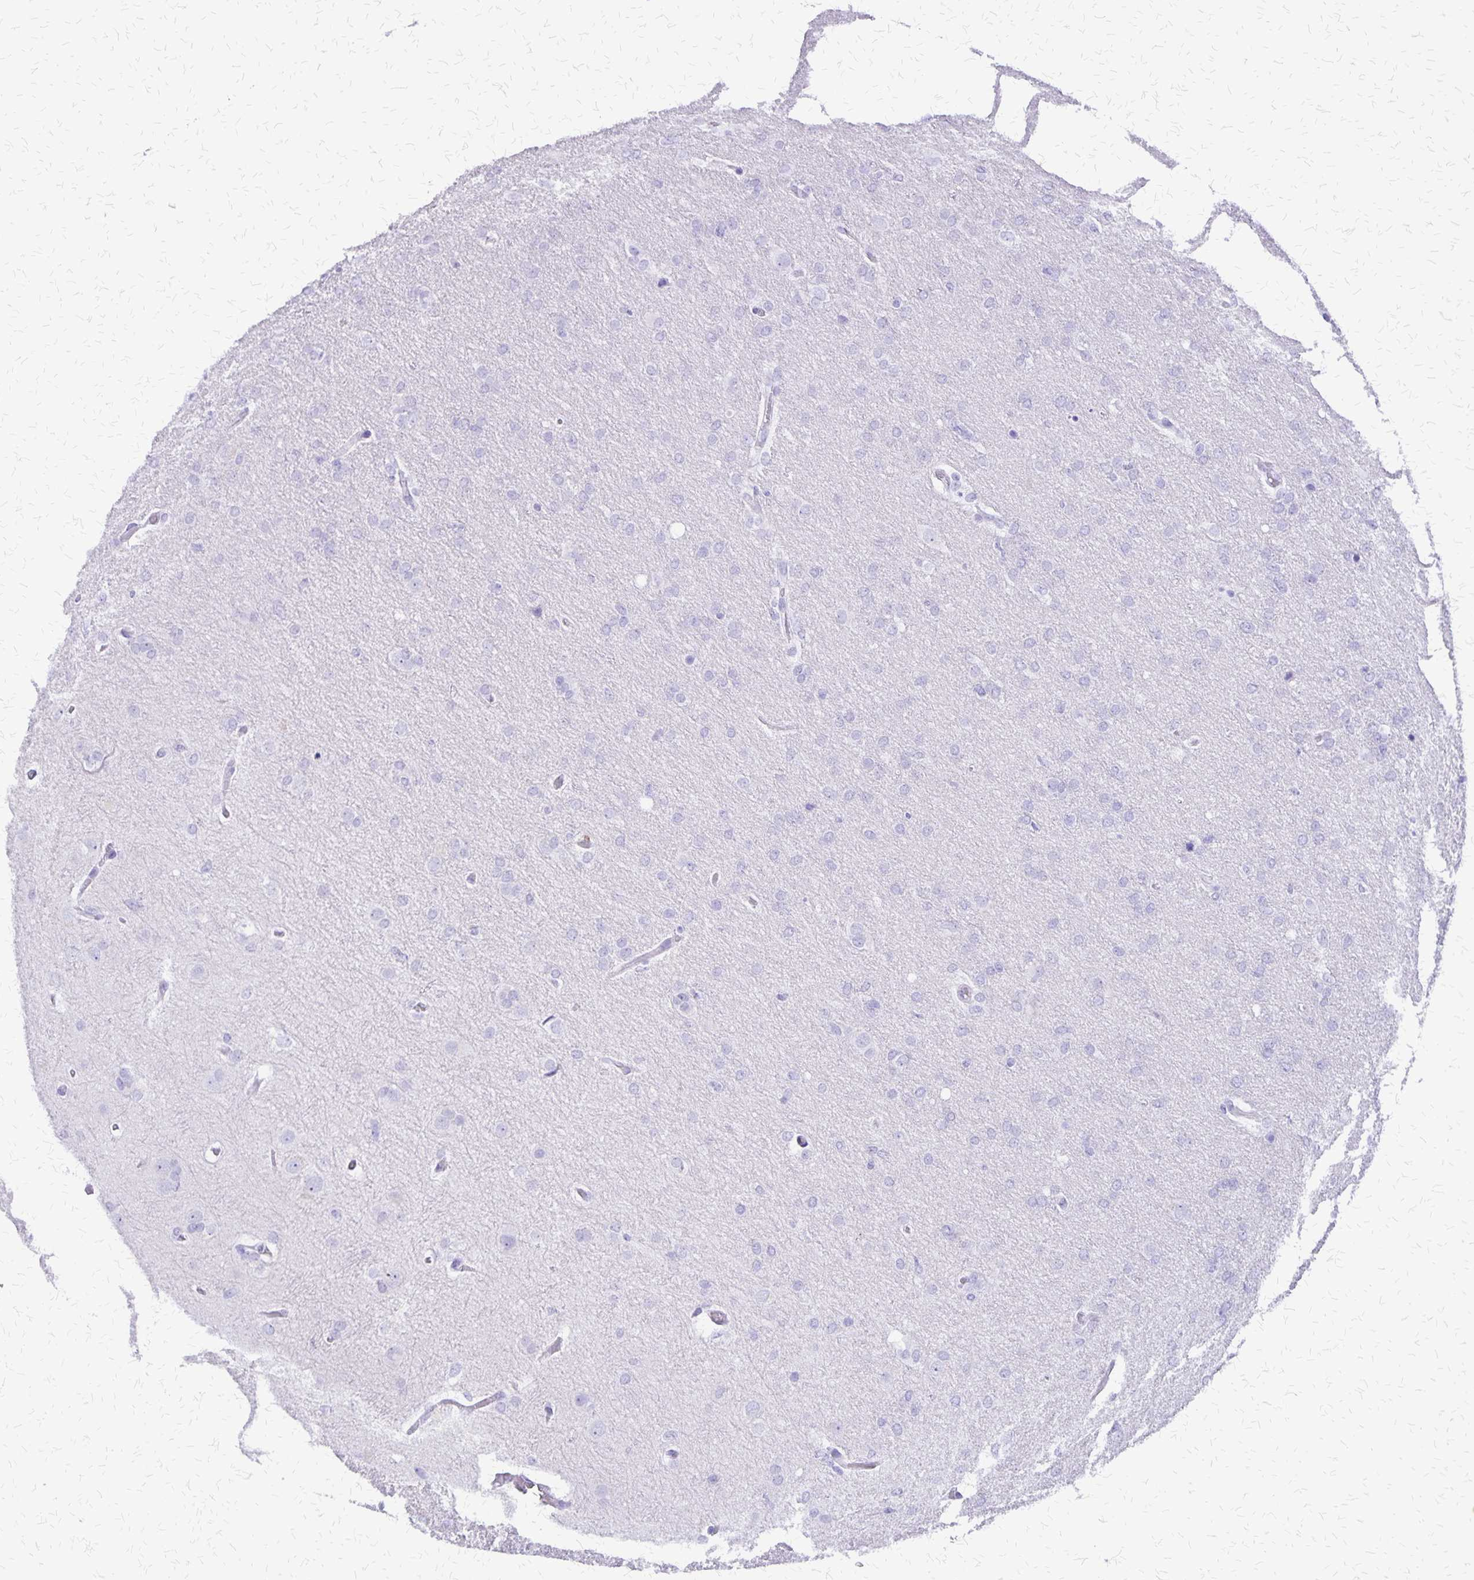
{"staining": {"intensity": "negative", "quantity": "none", "location": "none"}, "tissue": "glioma", "cell_type": "Tumor cells", "image_type": "cancer", "snomed": [{"axis": "morphology", "description": "Glioma, malignant, High grade"}, {"axis": "topography", "description": "Brain"}], "caption": "High power microscopy photomicrograph of an IHC micrograph of glioma, revealing no significant staining in tumor cells.", "gene": "SLC13A2", "patient": {"sex": "male", "age": 53}}